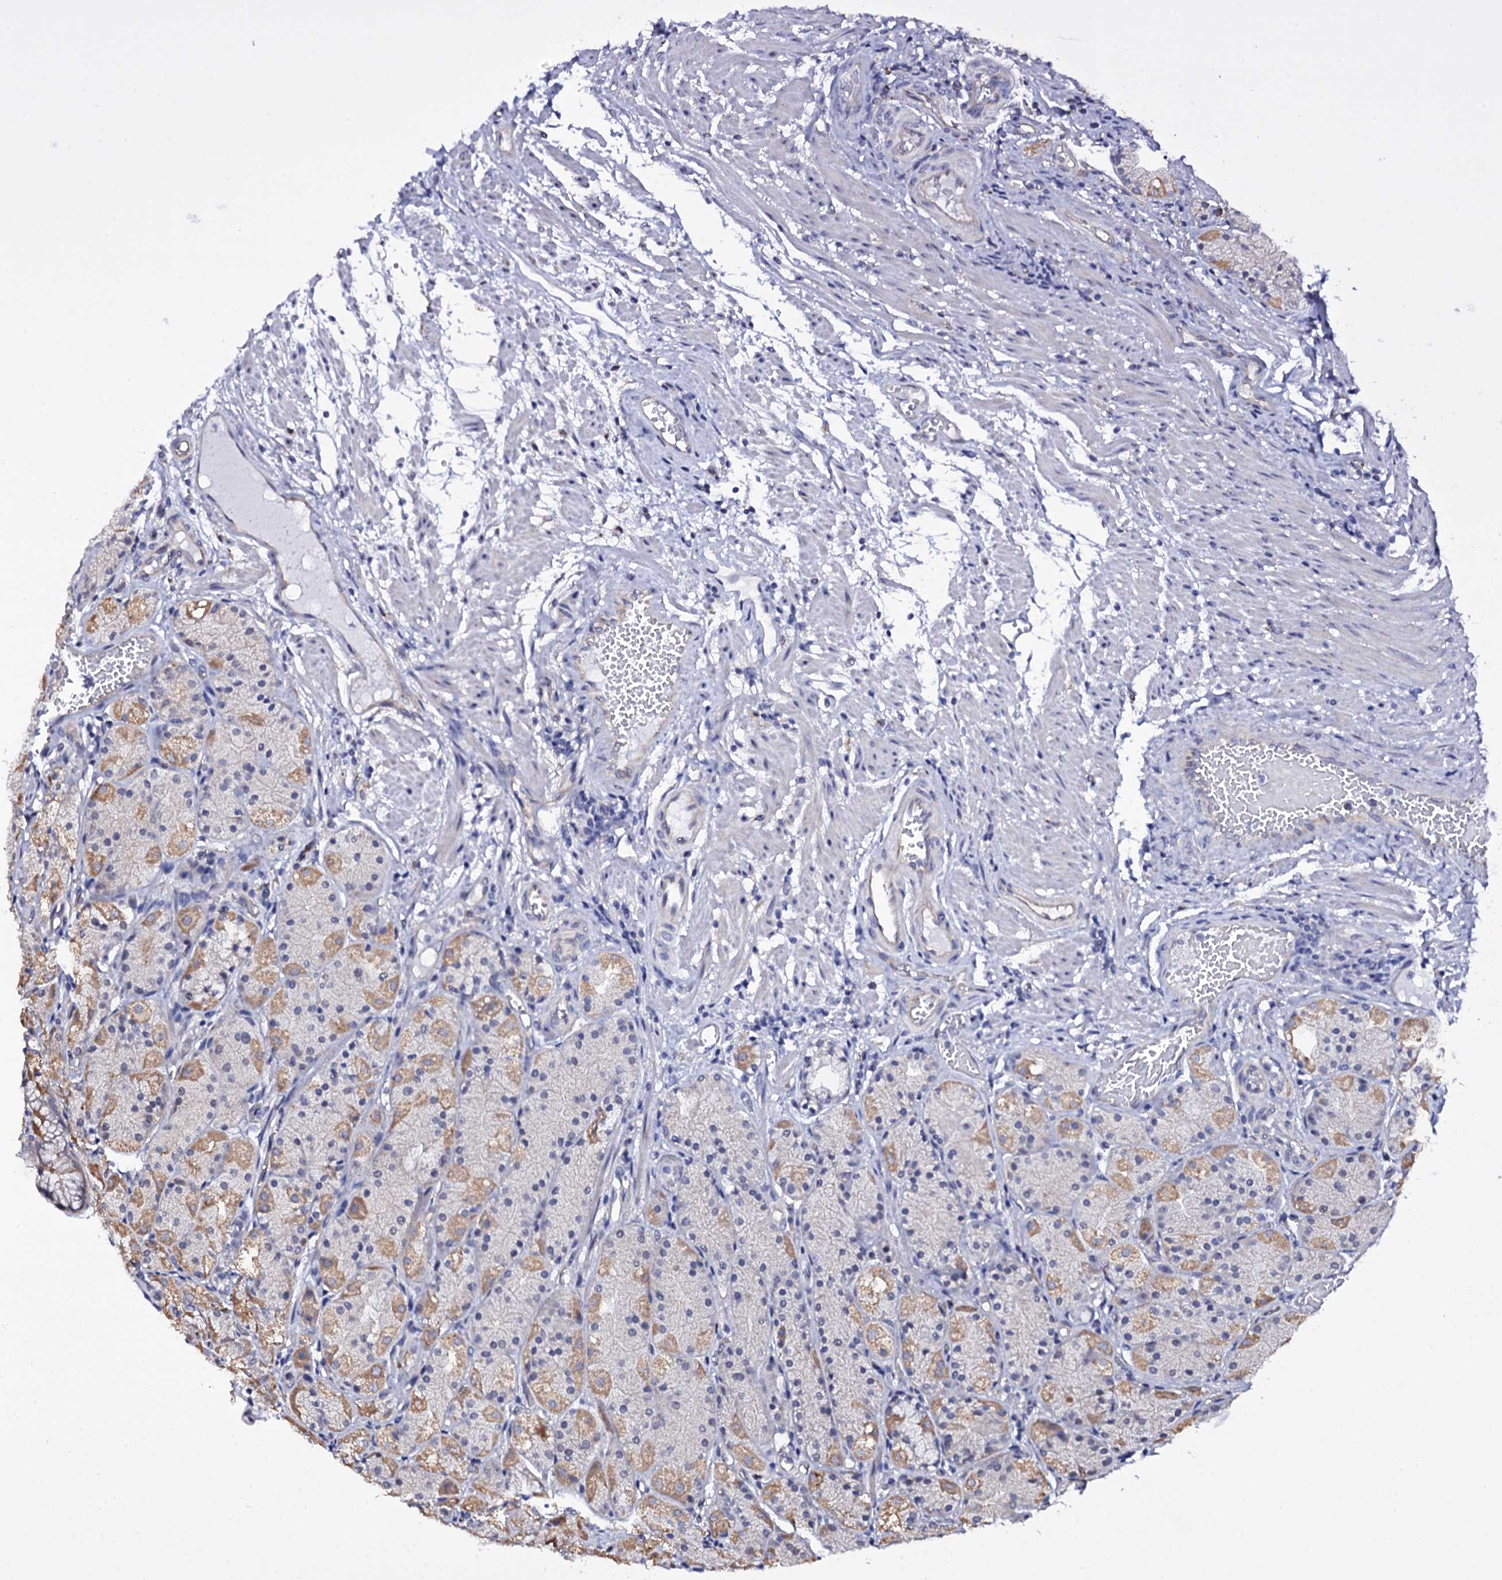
{"staining": {"intensity": "moderate", "quantity": "<25%", "location": "cytoplasmic/membranous"}, "tissue": "stomach", "cell_type": "Glandular cells", "image_type": "normal", "snomed": [{"axis": "morphology", "description": "Normal tissue, NOS"}, {"axis": "topography", "description": "Stomach, upper"}], "caption": "Moderate cytoplasmic/membranous protein positivity is appreciated in about <25% of glandular cells in stomach. The staining was performed using DAB (3,3'-diaminobenzidine) to visualize the protein expression in brown, while the nuclei were stained in blue with hematoxylin (Magnification: 20x).", "gene": "GAREM1", "patient": {"sex": "male", "age": 72}}